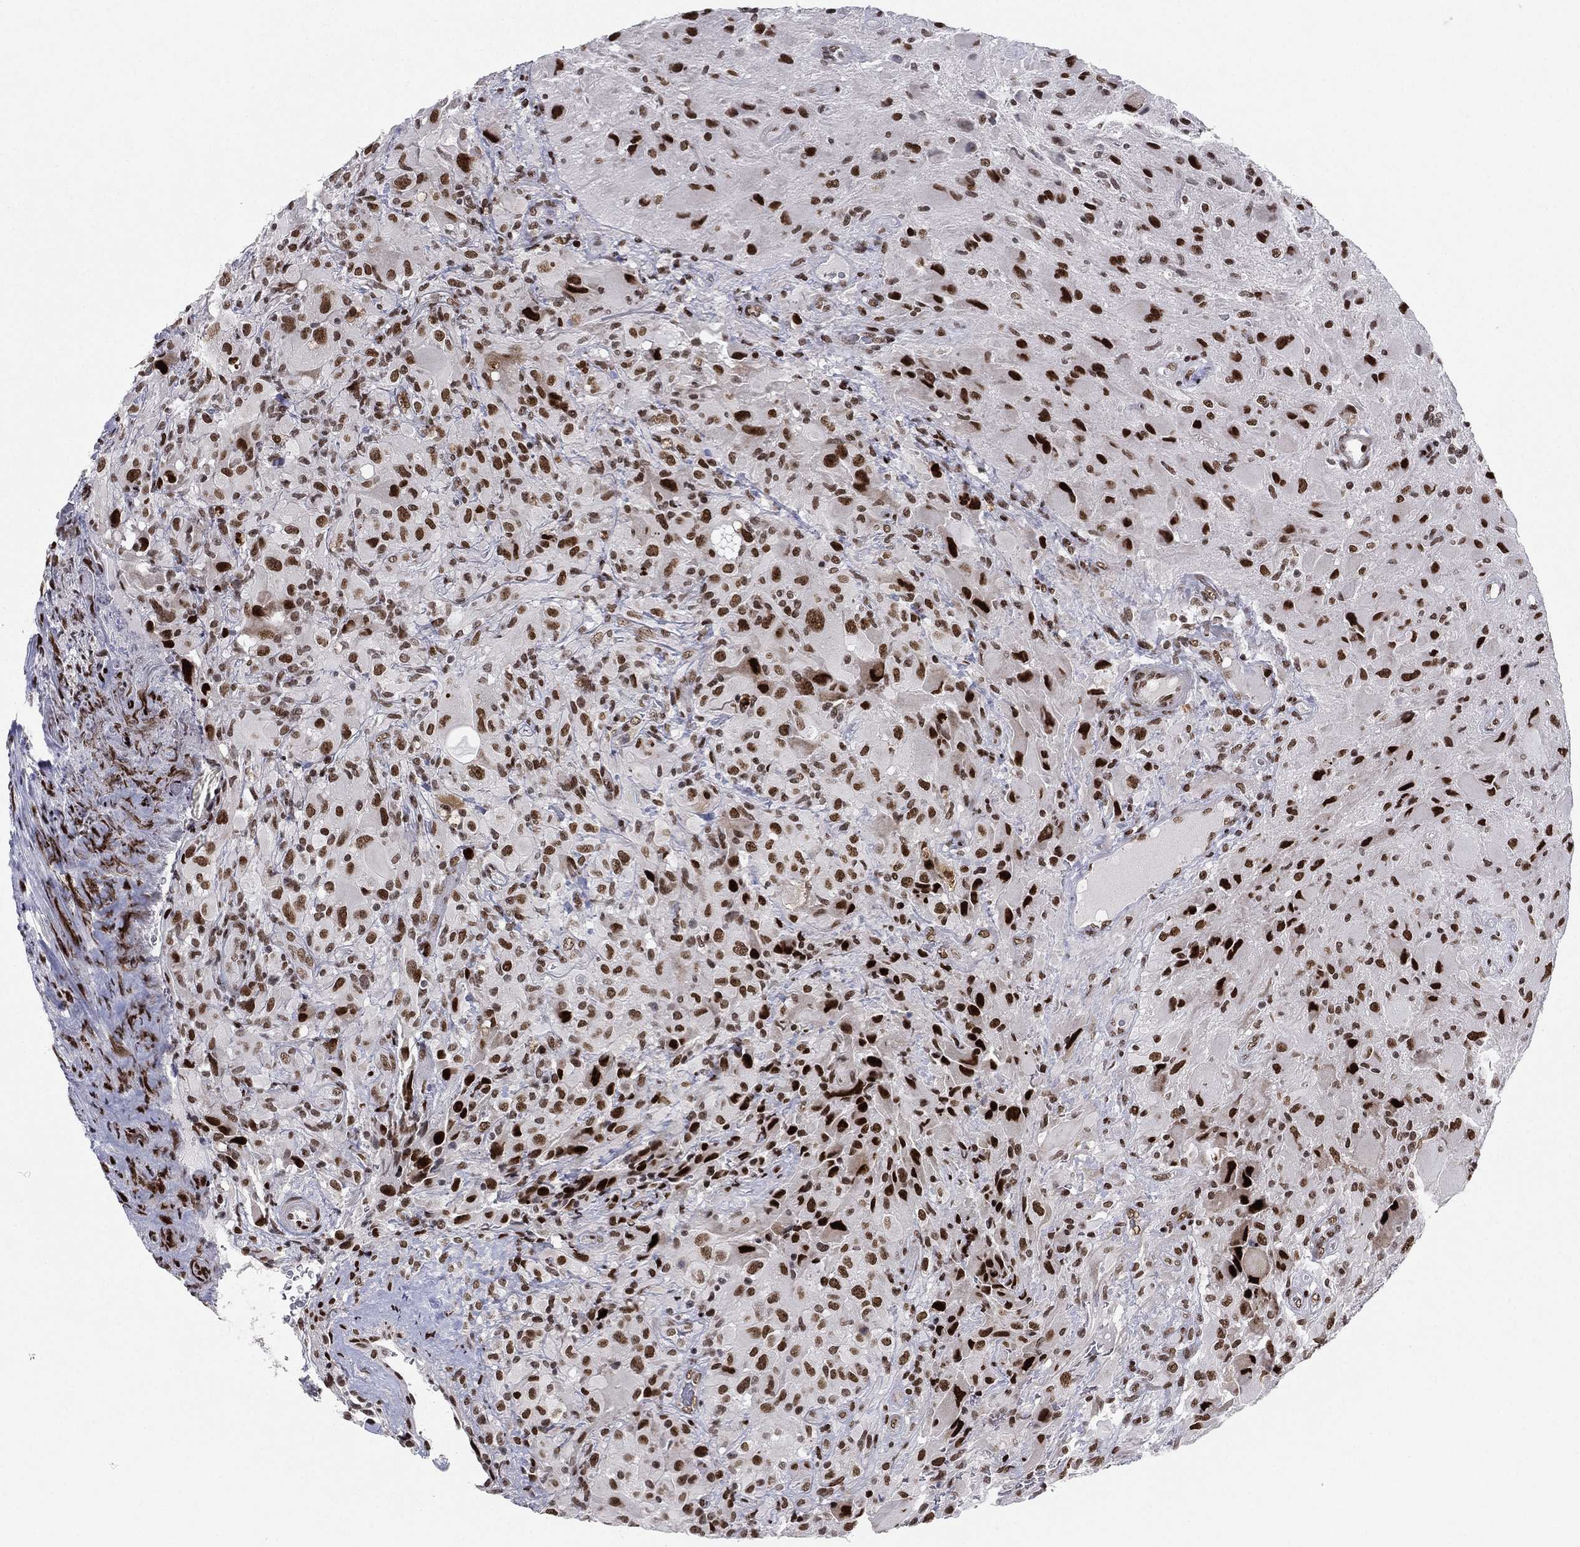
{"staining": {"intensity": "strong", "quantity": ">75%", "location": "nuclear"}, "tissue": "glioma", "cell_type": "Tumor cells", "image_type": "cancer", "snomed": [{"axis": "morphology", "description": "Glioma, malignant, High grade"}, {"axis": "topography", "description": "Cerebral cortex"}], "caption": "Immunohistochemical staining of human glioma displays high levels of strong nuclear protein staining in approximately >75% of tumor cells.", "gene": "RTF1", "patient": {"sex": "male", "age": 35}}